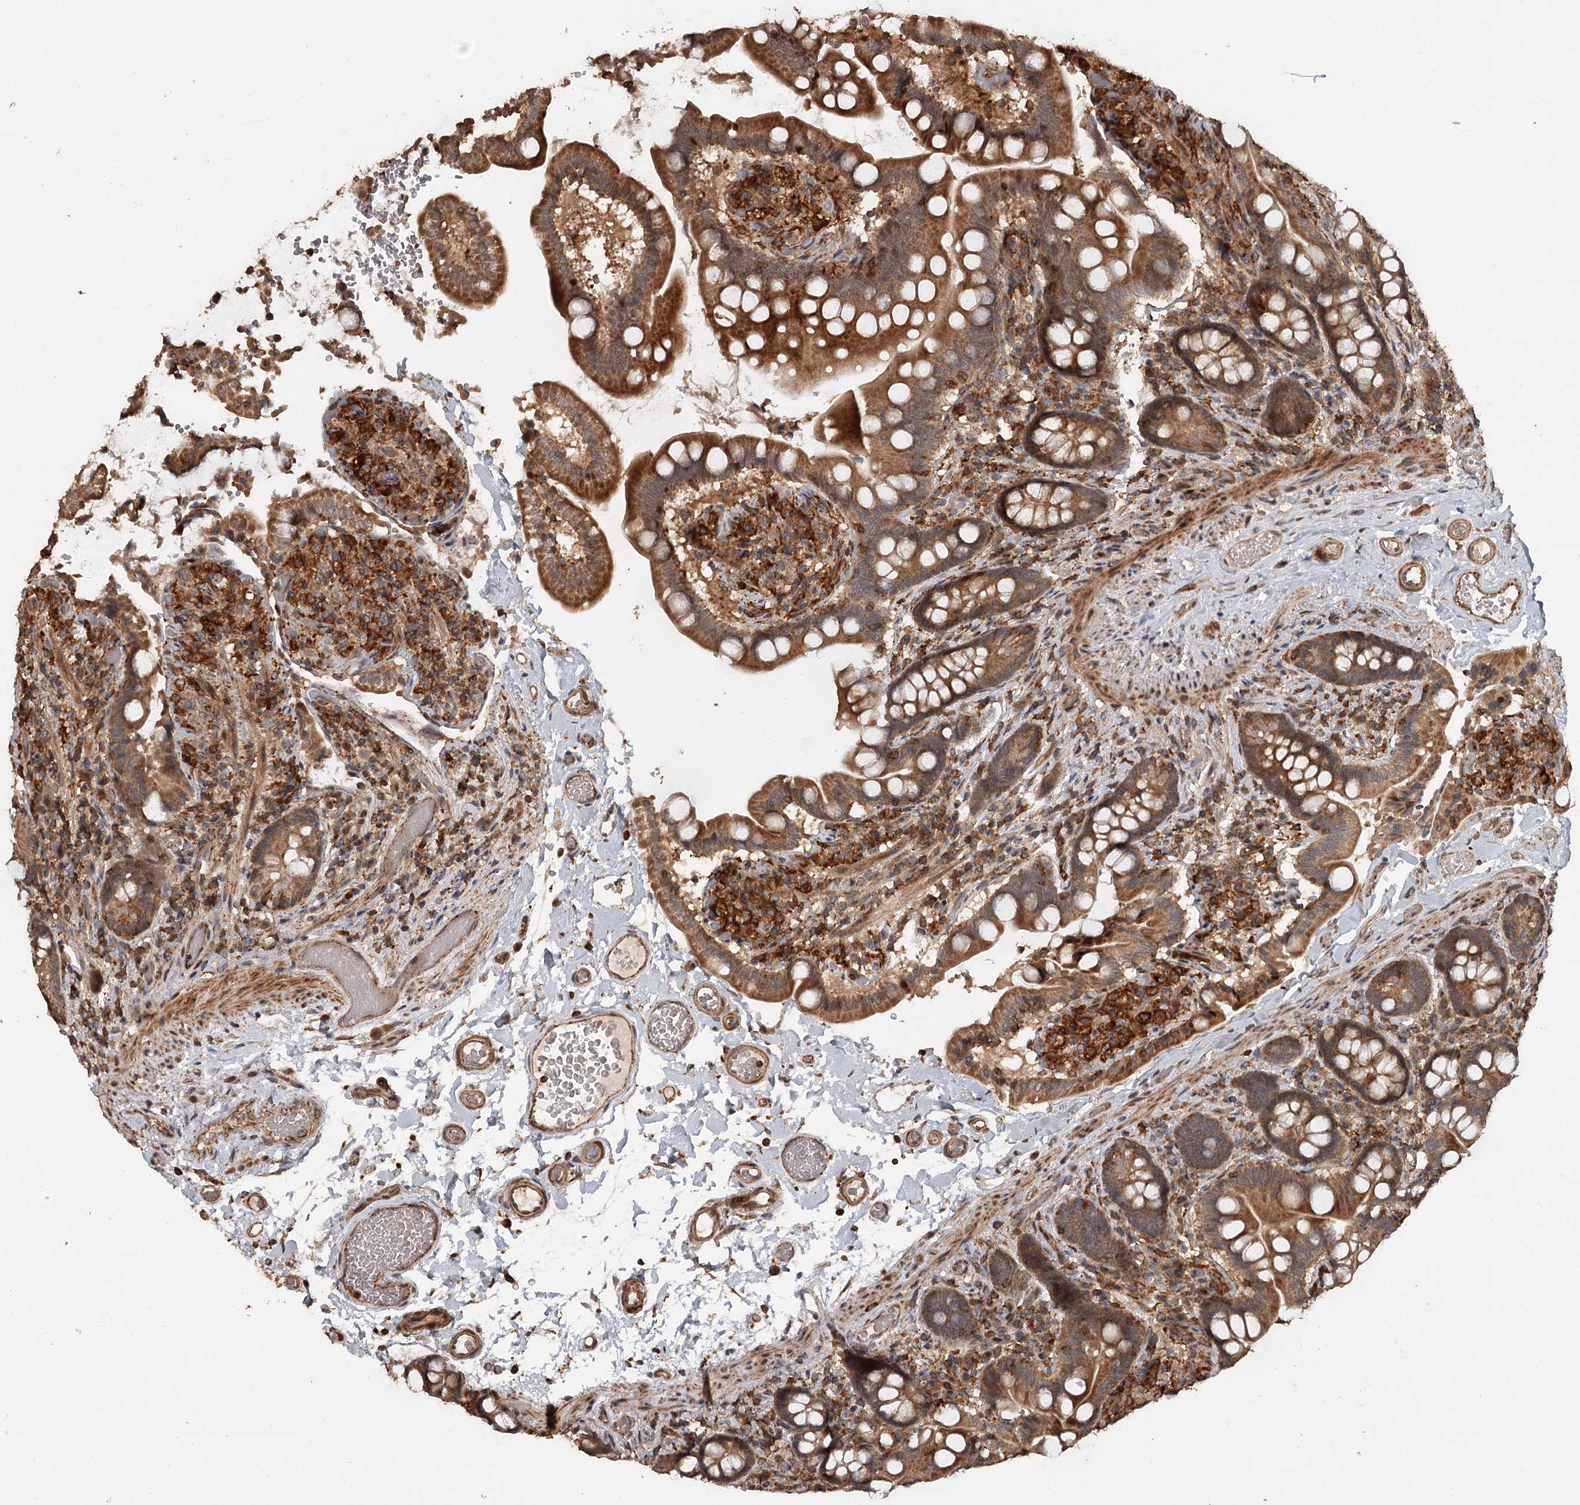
{"staining": {"intensity": "moderate", "quantity": ">75%", "location": "cytoplasmic/membranous"}, "tissue": "small intestine", "cell_type": "Glandular cells", "image_type": "normal", "snomed": [{"axis": "morphology", "description": "Normal tissue, NOS"}, {"axis": "topography", "description": "Small intestine"}], "caption": "An IHC image of unremarkable tissue is shown. Protein staining in brown highlights moderate cytoplasmic/membranous positivity in small intestine within glandular cells.", "gene": "FAXC", "patient": {"sex": "female", "age": 64}}